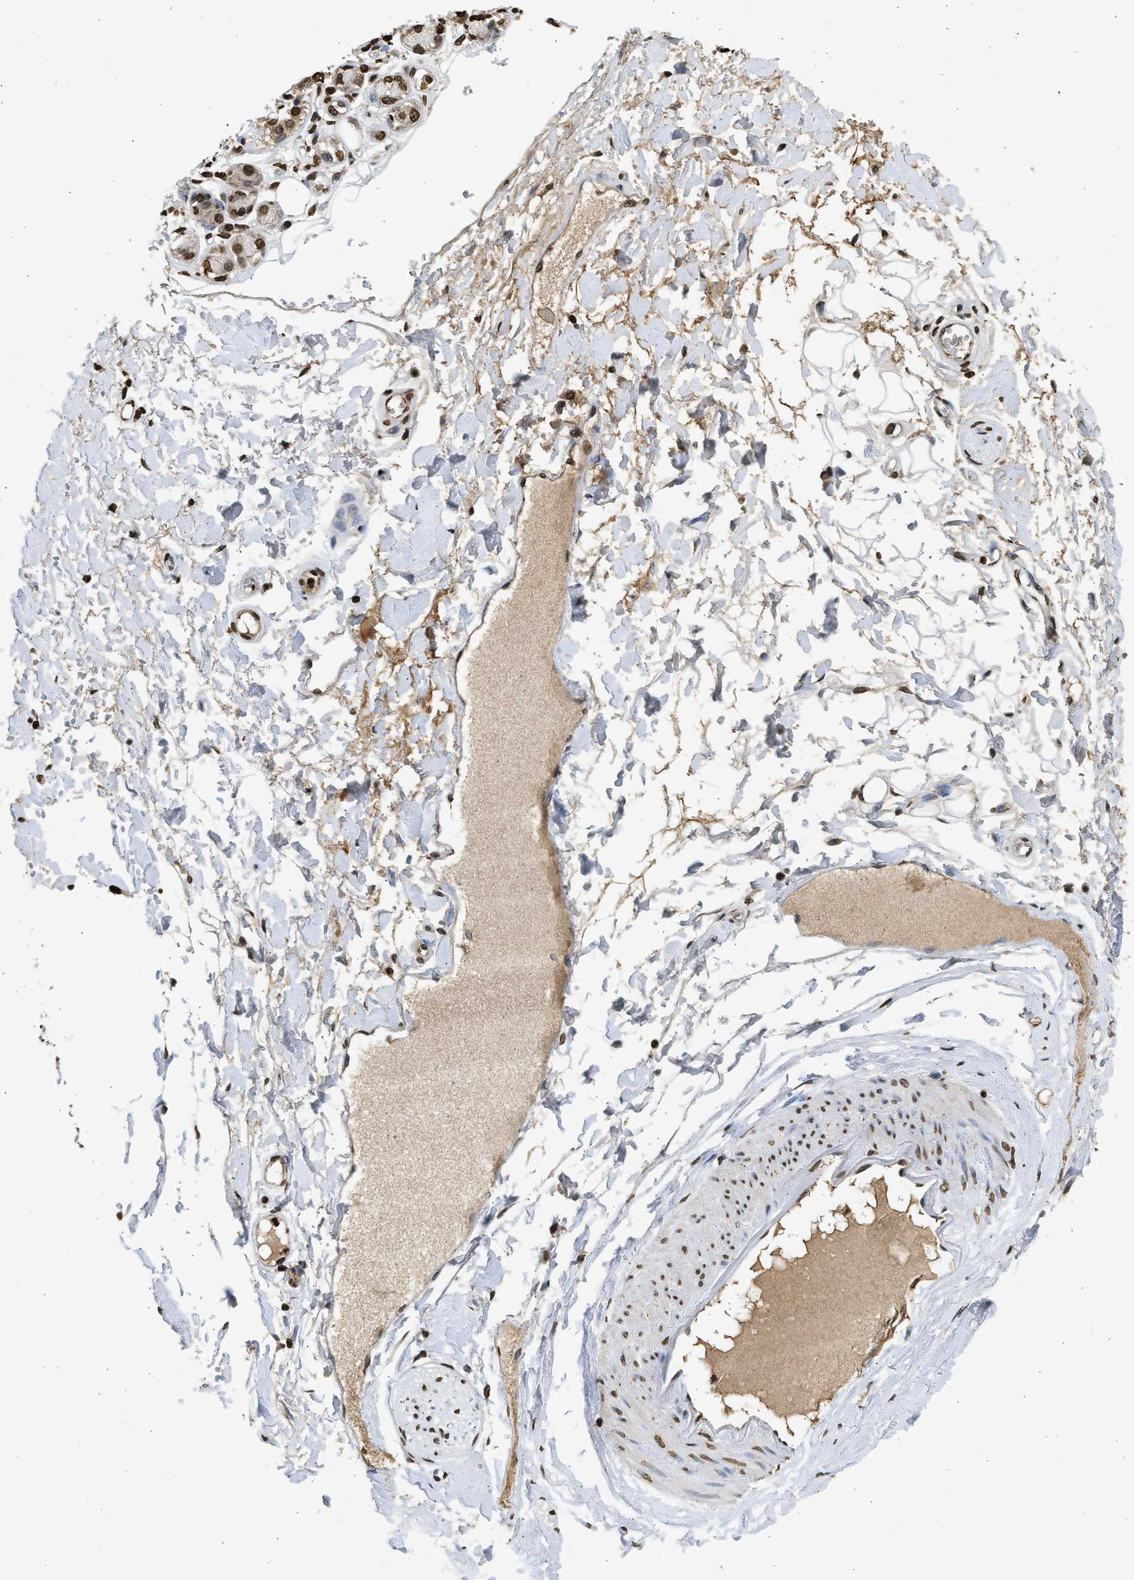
{"staining": {"intensity": "moderate", "quantity": ">75%", "location": "nuclear"}, "tissue": "adipose tissue", "cell_type": "Adipocytes", "image_type": "normal", "snomed": [{"axis": "morphology", "description": "Normal tissue, NOS"}, {"axis": "morphology", "description": "Inflammation, NOS"}, {"axis": "topography", "description": "Salivary gland"}, {"axis": "topography", "description": "Peripheral nerve tissue"}], "caption": "Approximately >75% of adipocytes in unremarkable adipose tissue show moderate nuclear protein staining as visualized by brown immunohistochemical staining.", "gene": "RRAGC", "patient": {"sex": "female", "age": 75}}